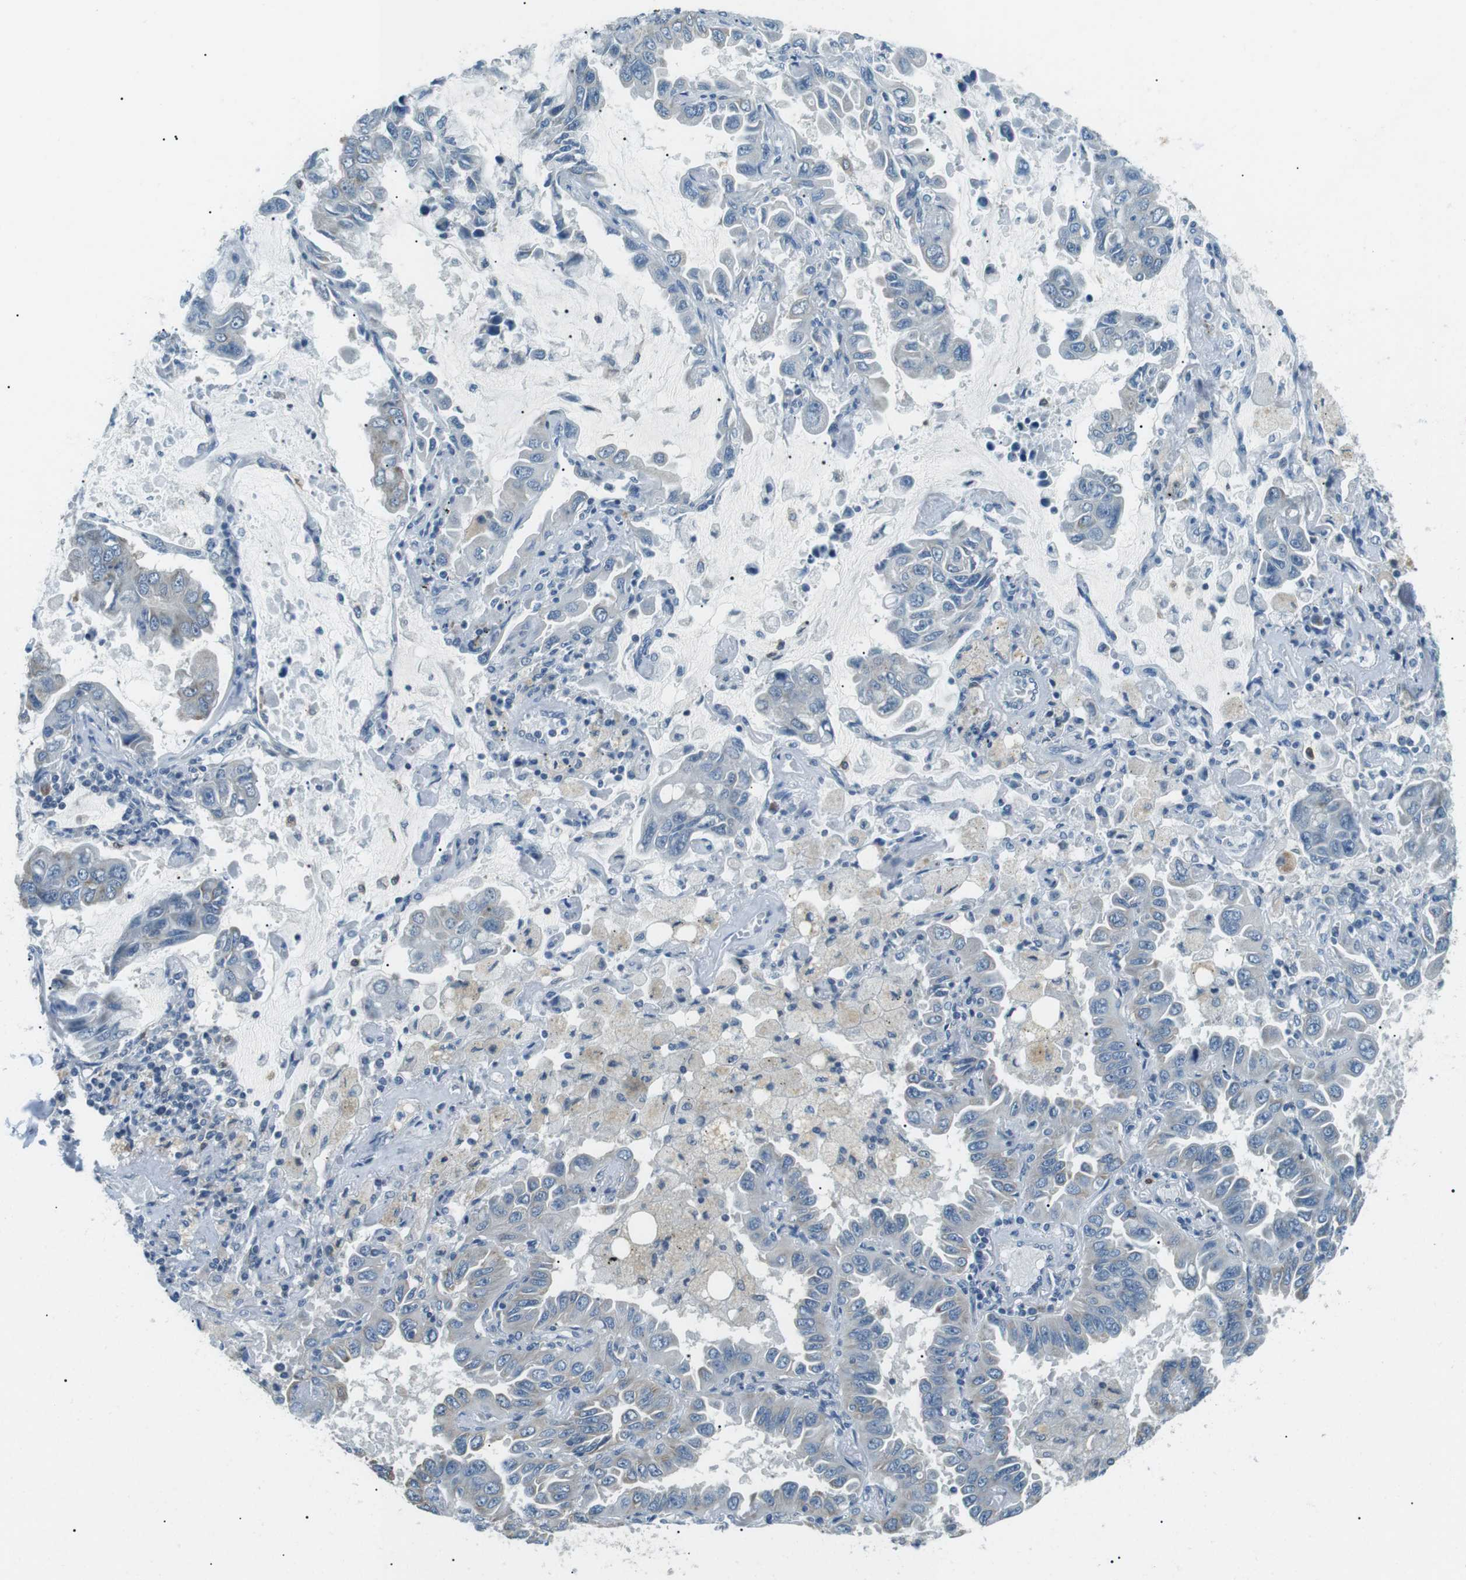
{"staining": {"intensity": "negative", "quantity": "none", "location": "none"}, "tissue": "lung cancer", "cell_type": "Tumor cells", "image_type": "cancer", "snomed": [{"axis": "morphology", "description": "Adenocarcinoma, NOS"}, {"axis": "topography", "description": "Lung"}], "caption": "Immunohistochemistry (IHC) micrograph of neoplastic tissue: lung cancer (adenocarcinoma) stained with DAB (3,3'-diaminobenzidine) displays no significant protein expression in tumor cells.", "gene": "SERPINB2", "patient": {"sex": "male", "age": 64}}